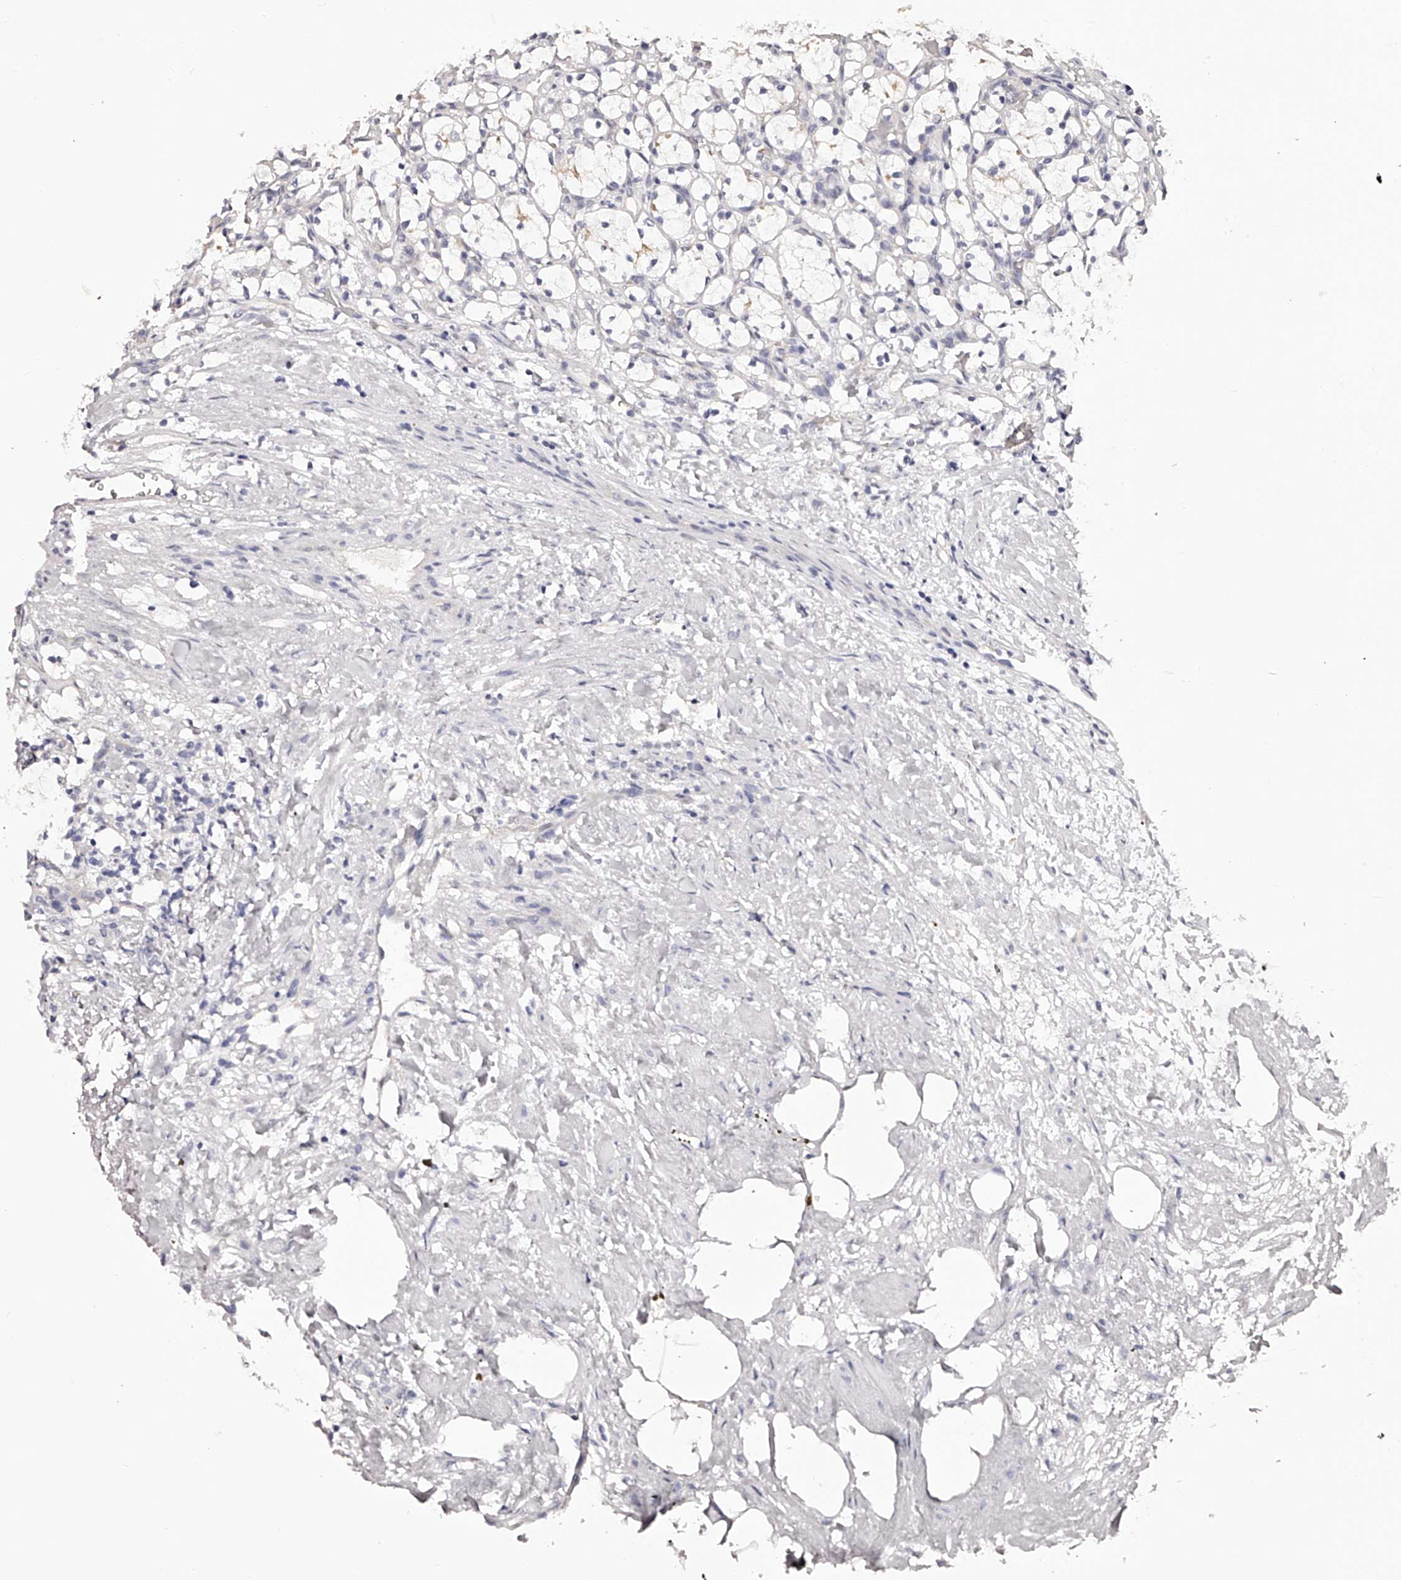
{"staining": {"intensity": "negative", "quantity": "none", "location": "none"}, "tissue": "renal cancer", "cell_type": "Tumor cells", "image_type": "cancer", "snomed": [{"axis": "morphology", "description": "Adenocarcinoma, NOS"}, {"axis": "topography", "description": "Kidney"}], "caption": "This is a image of immunohistochemistry staining of adenocarcinoma (renal), which shows no staining in tumor cells.", "gene": "LTV1", "patient": {"sex": "female", "age": 69}}